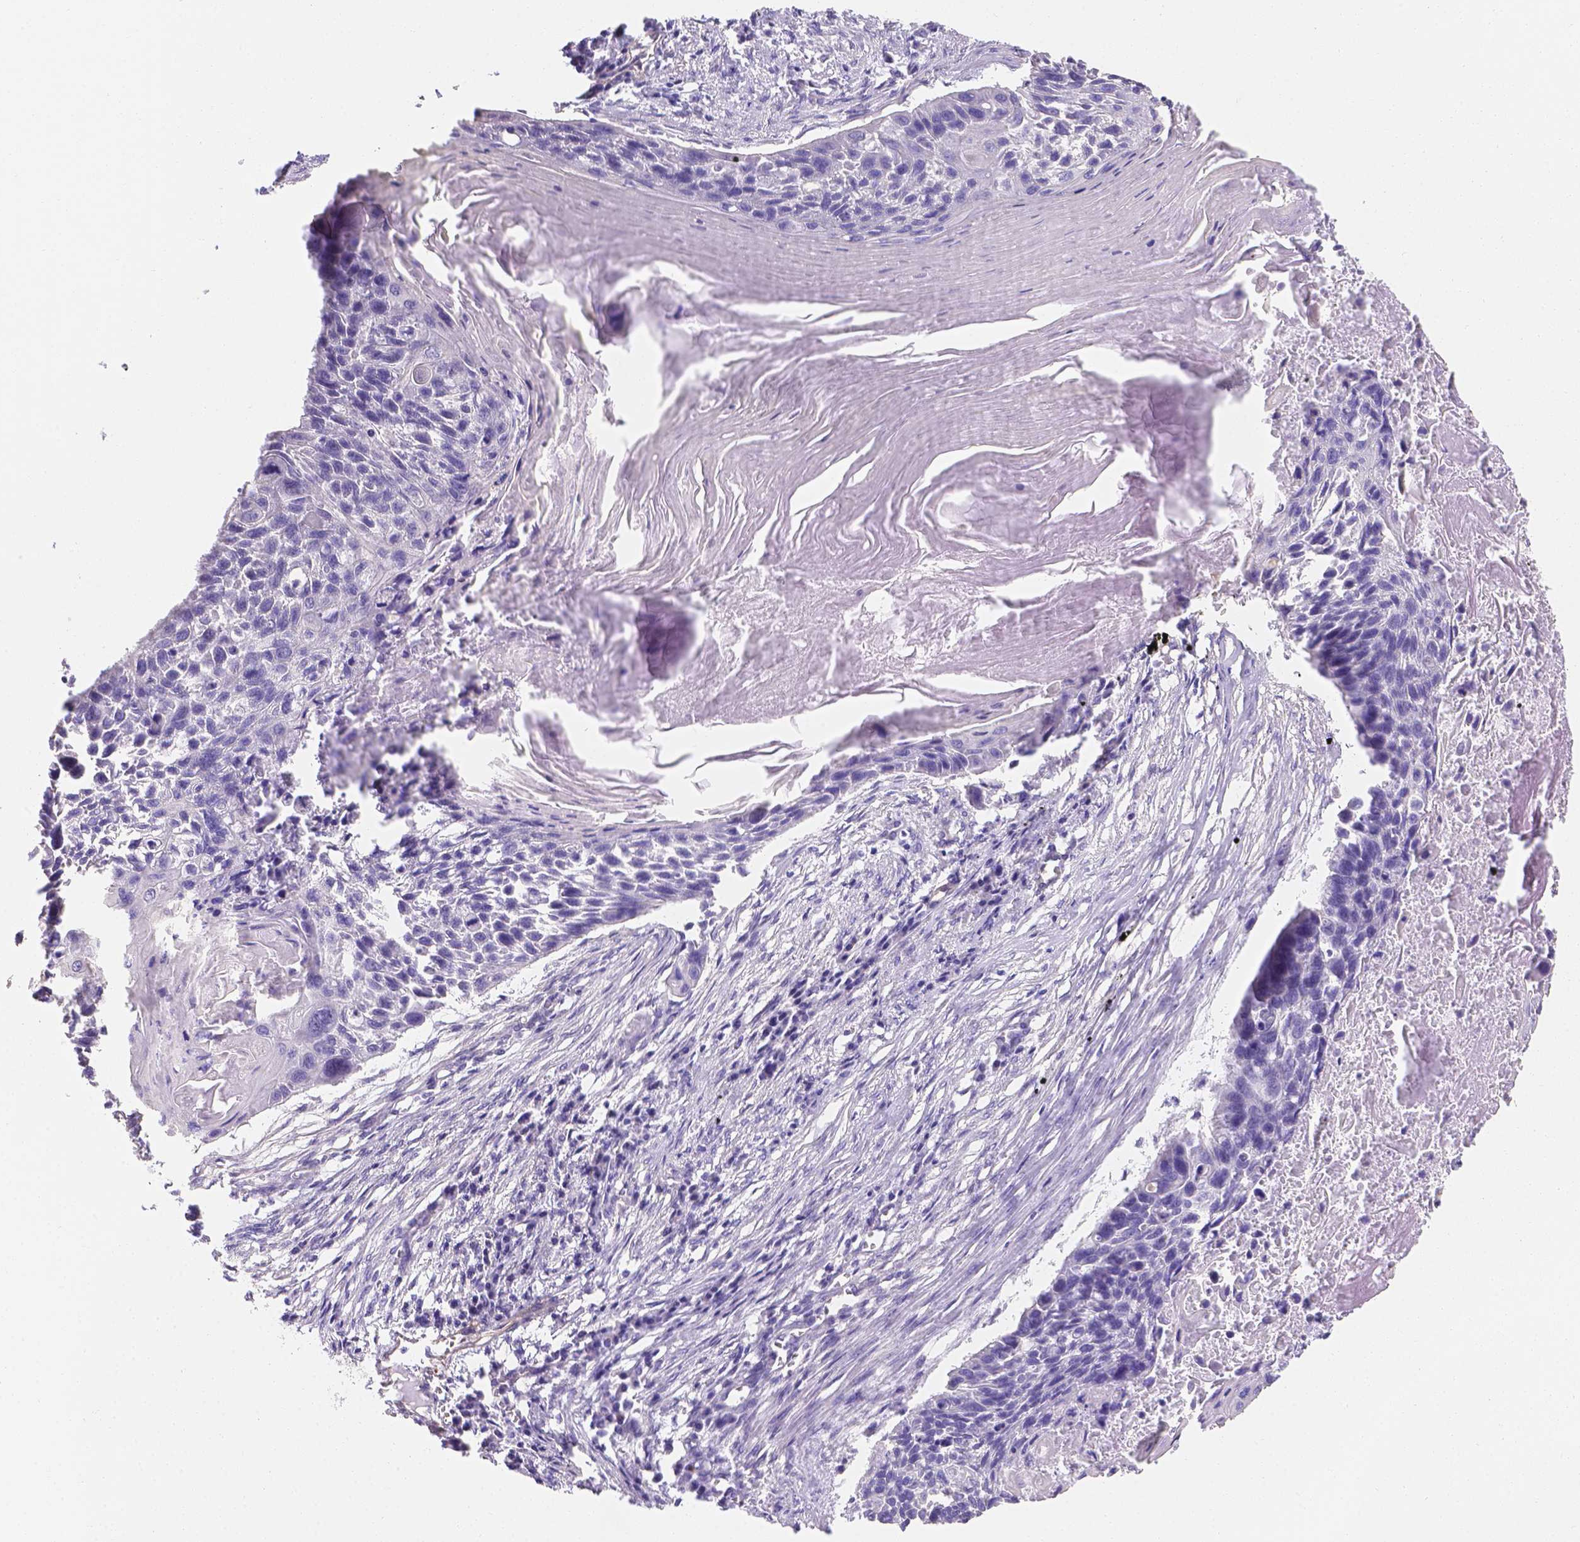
{"staining": {"intensity": "negative", "quantity": "none", "location": "none"}, "tissue": "lung cancer", "cell_type": "Tumor cells", "image_type": "cancer", "snomed": [{"axis": "morphology", "description": "Squamous cell carcinoma, NOS"}, {"axis": "topography", "description": "Lung"}], "caption": "This is an immunohistochemistry (IHC) image of human lung cancer (squamous cell carcinoma). There is no staining in tumor cells.", "gene": "SLC40A1", "patient": {"sex": "male", "age": 78}}